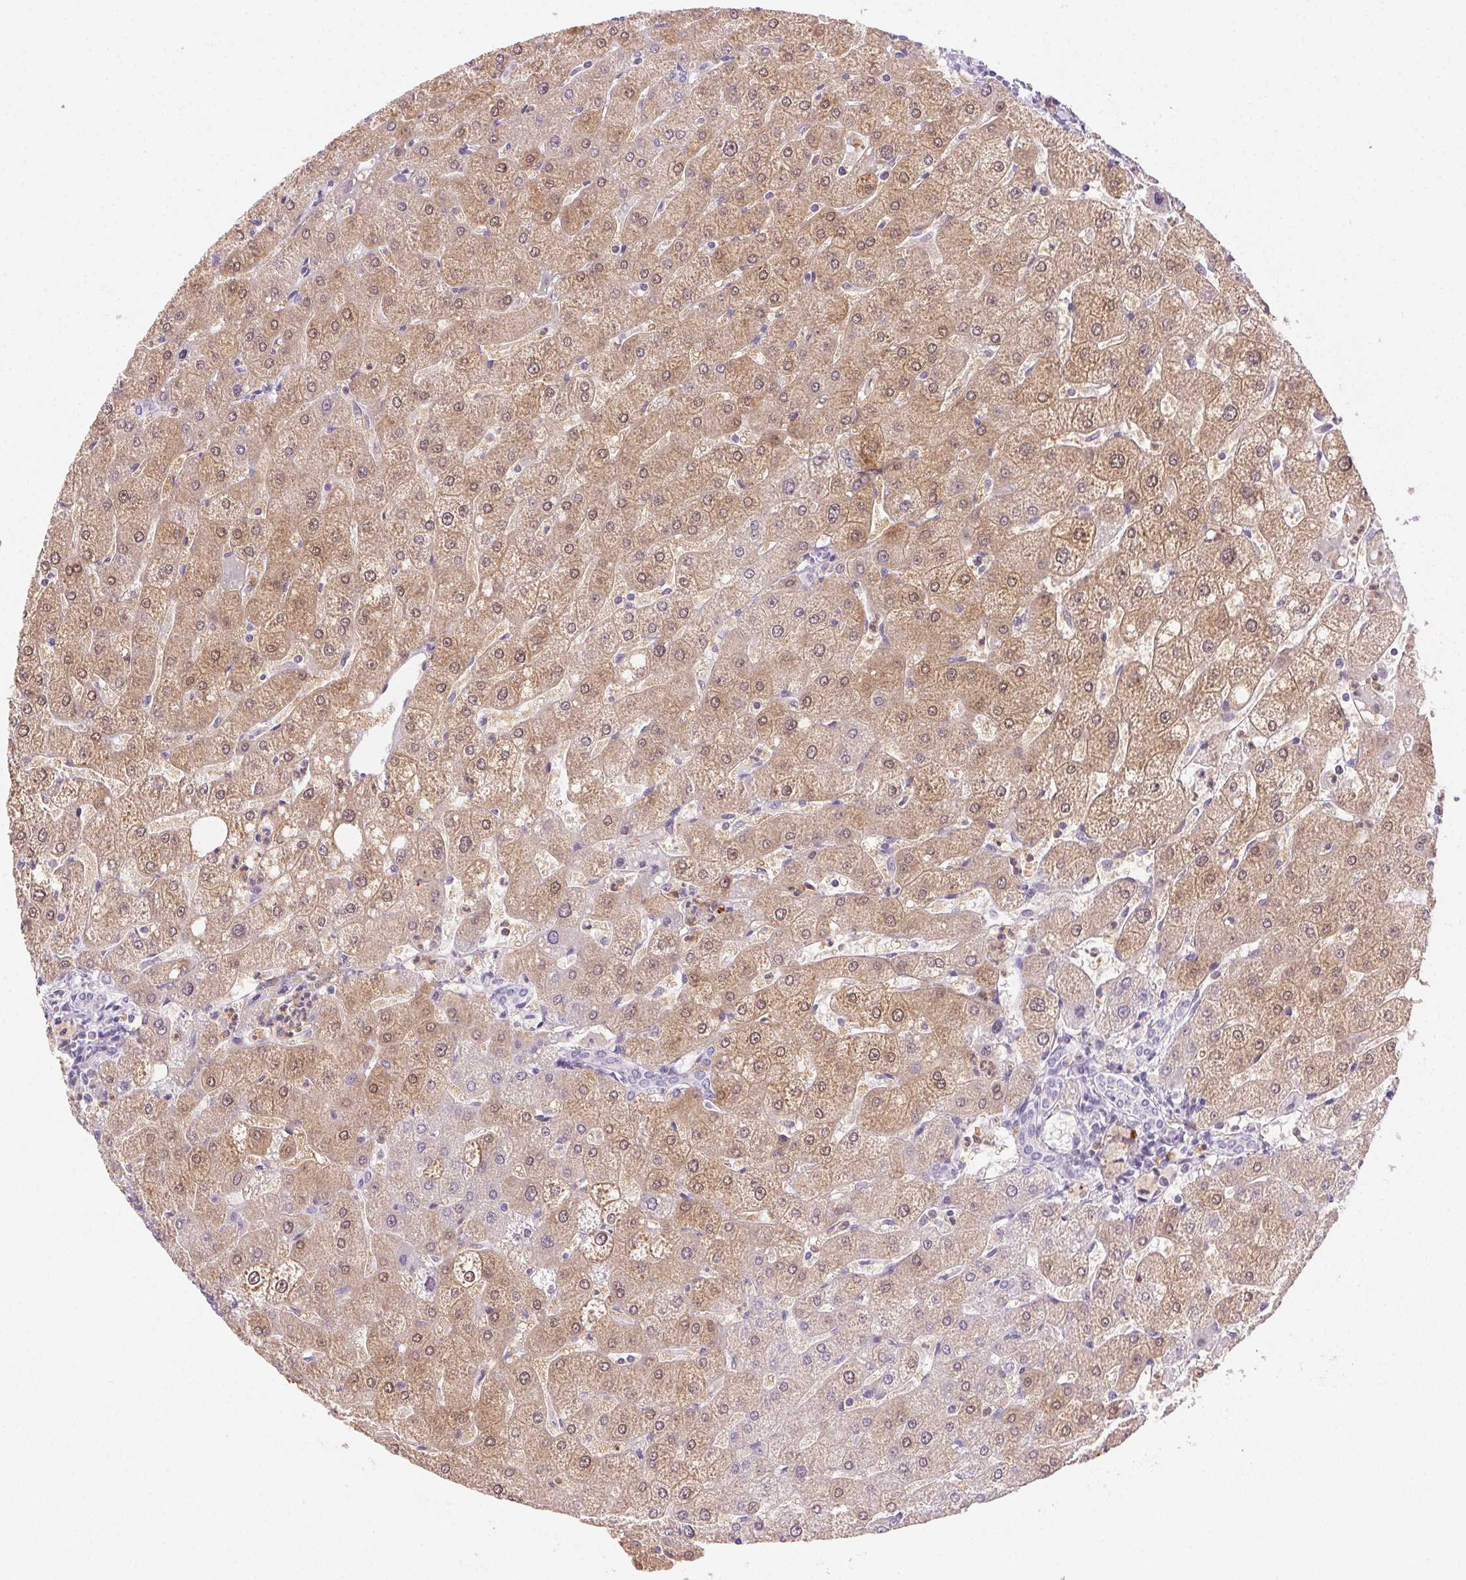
{"staining": {"intensity": "negative", "quantity": "none", "location": "none"}, "tissue": "liver", "cell_type": "Cholangiocytes", "image_type": "normal", "snomed": [{"axis": "morphology", "description": "Normal tissue, NOS"}, {"axis": "topography", "description": "Liver"}], "caption": "High power microscopy photomicrograph of an IHC micrograph of normal liver, revealing no significant expression in cholangiocytes. The staining was performed using DAB to visualize the protein expression in brown, while the nuclei were stained in blue with hematoxylin (Magnification: 20x).", "gene": "TMEM45A", "patient": {"sex": "male", "age": 67}}